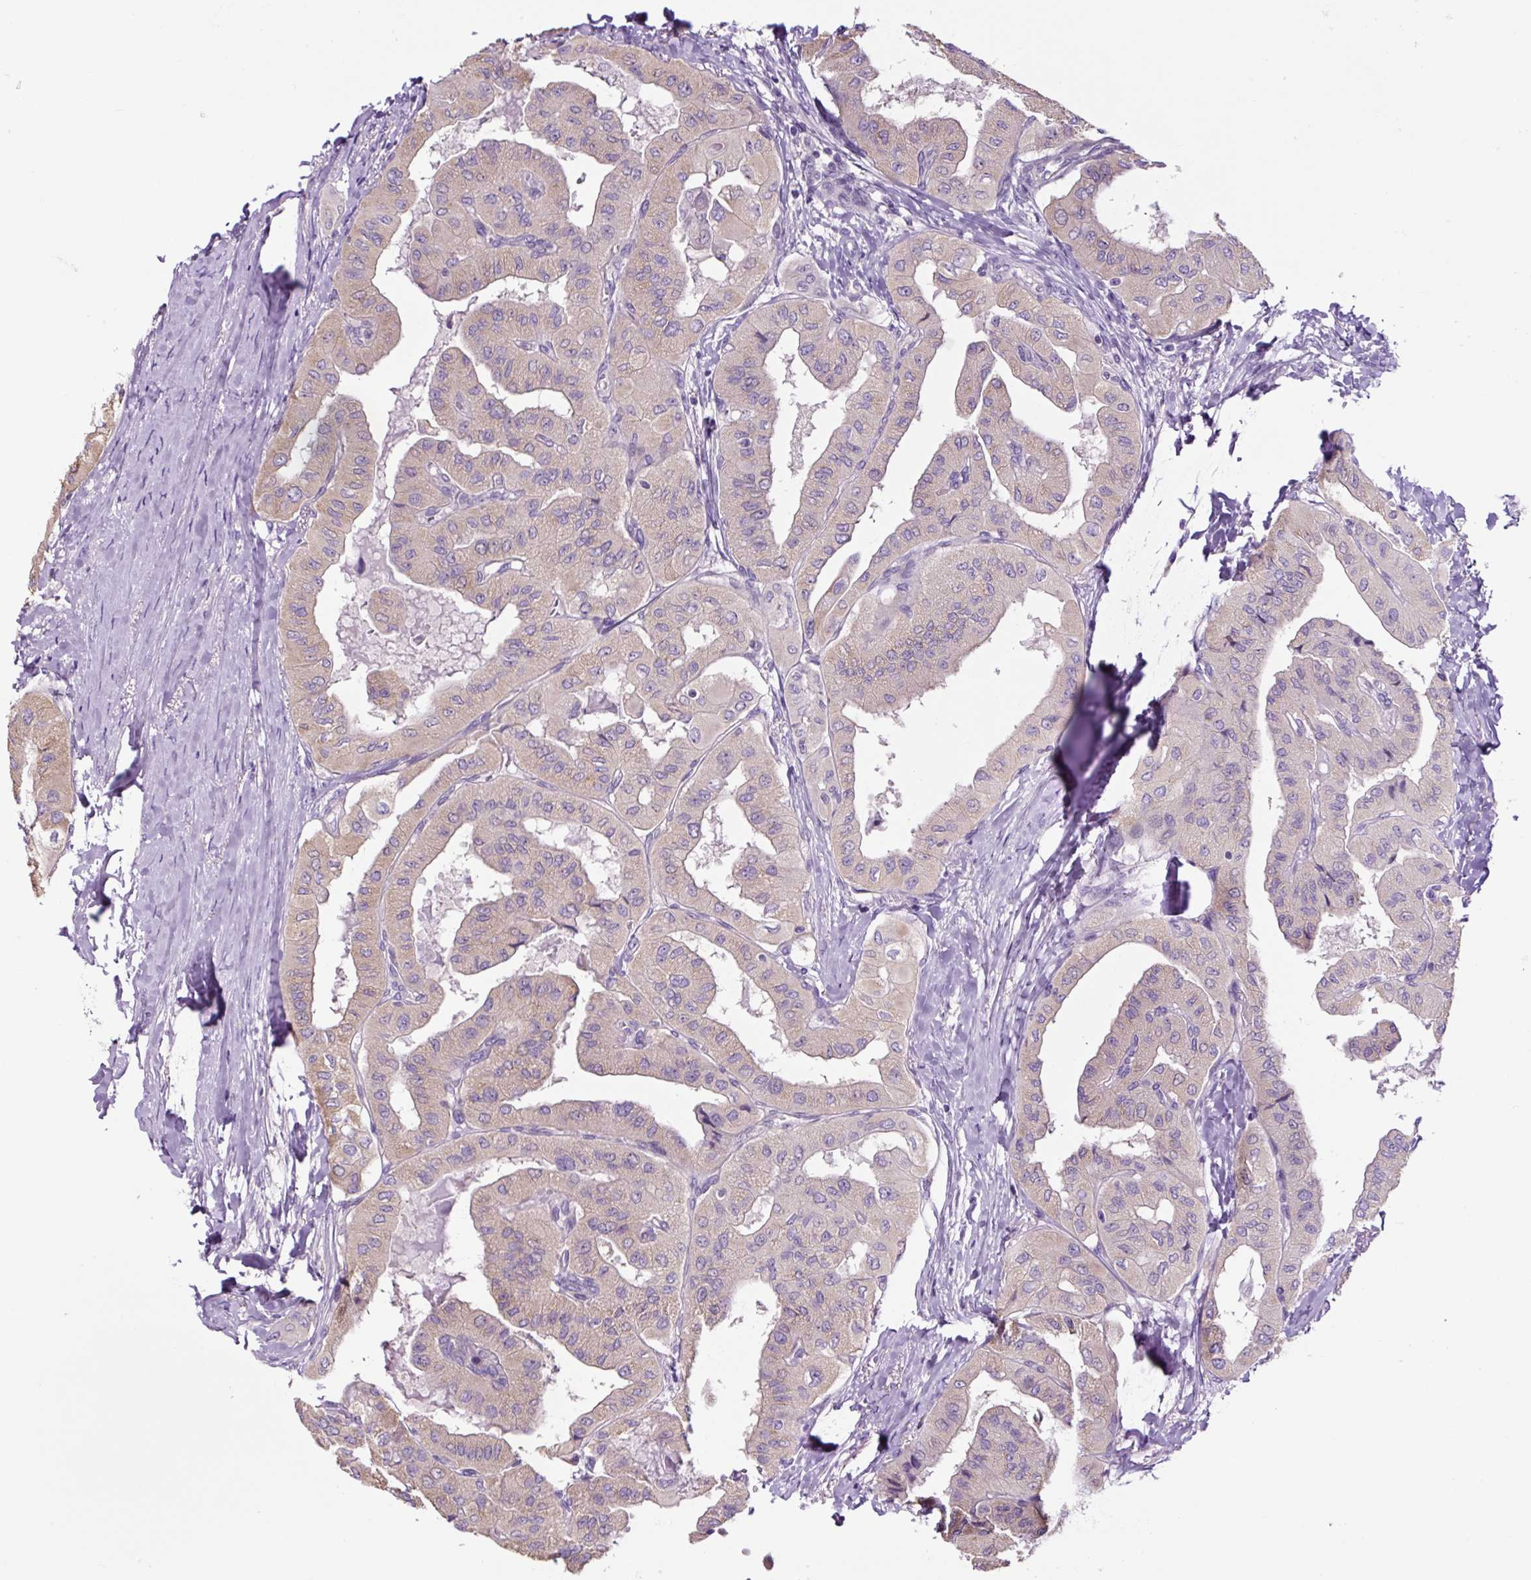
{"staining": {"intensity": "weak", "quantity": "<25%", "location": "cytoplasmic/membranous"}, "tissue": "thyroid cancer", "cell_type": "Tumor cells", "image_type": "cancer", "snomed": [{"axis": "morphology", "description": "Normal tissue, NOS"}, {"axis": "morphology", "description": "Papillary adenocarcinoma, NOS"}, {"axis": "topography", "description": "Thyroid gland"}], "caption": "High power microscopy image of an immunohistochemistry (IHC) image of thyroid cancer, revealing no significant expression in tumor cells.", "gene": "GORASP1", "patient": {"sex": "female", "age": 59}}